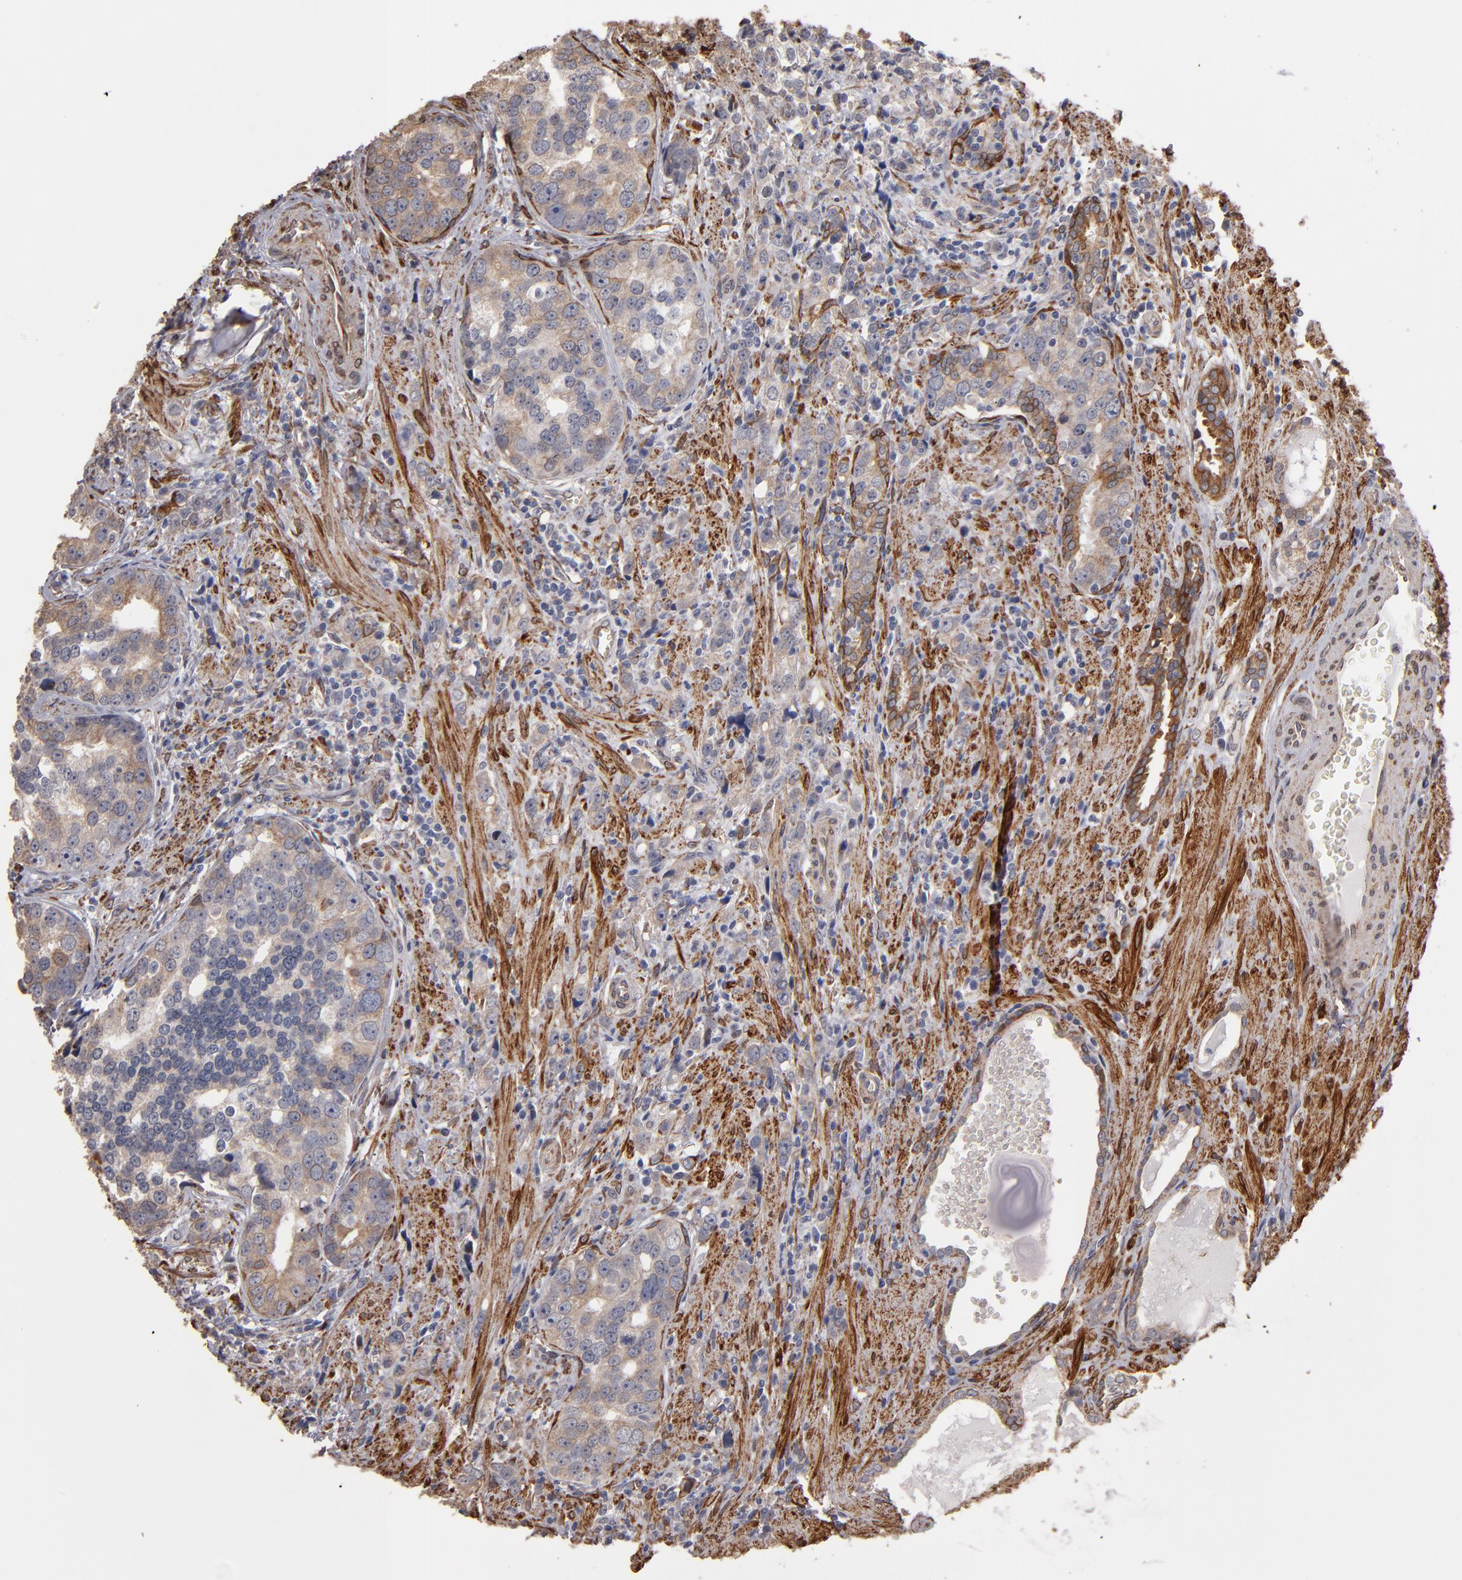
{"staining": {"intensity": "weak", "quantity": ">75%", "location": "cytoplasmic/membranous"}, "tissue": "prostate cancer", "cell_type": "Tumor cells", "image_type": "cancer", "snomed": [{"axis": "morphology", "description": "Adenocarcinoma, High grade"}, {"axis": "topography", "description": "Prostate"}], "caption": "This micrograph reveals IHC staining of prostate cancer (high-grade adenocarcinoma), with low weak cytoplasmic/membranous positivity in approximately >75% of tumor cells.", "gene": "PGRMC1", "patient": {"sex": "male", "age": 71}}